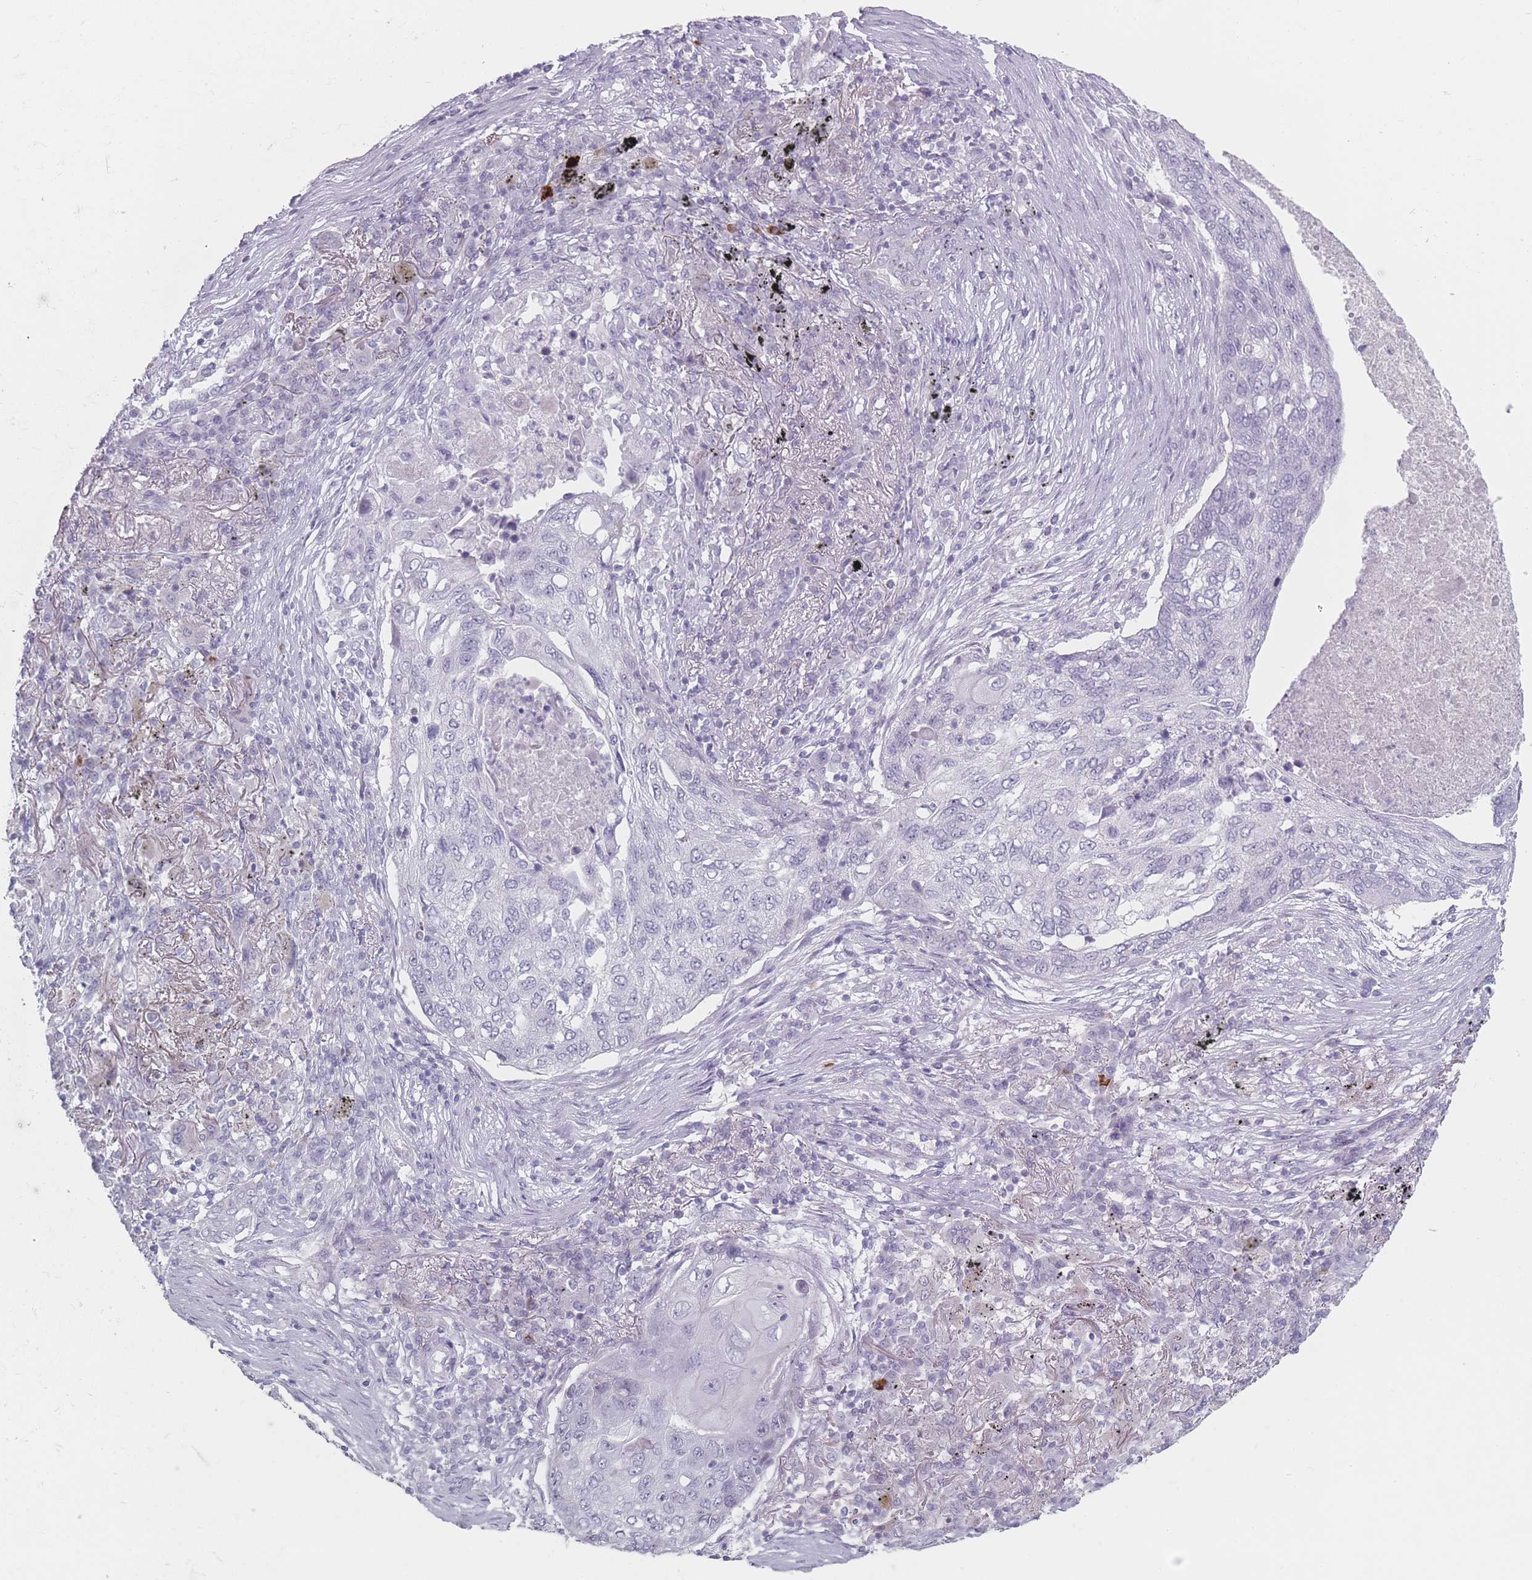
{"staining": {"intensity": "negative", "quantity": "none", "location": "none"}, "tissue": "lung cancer", "cell_type": "Tumor cells", "image_type": "cancer", "snomed": [{"axis": "morphology", "description": "Squamous cell carcinoma, NOS"}, {"axis": "topography", "description": "Lung"}], "caption": "Immunohistochemical staining of human squamous cell carcinoma (lung) shows no significant positivity in tumor cells.", "gene": "RNF4", "patient": {"sex": "female", "age": 63}}